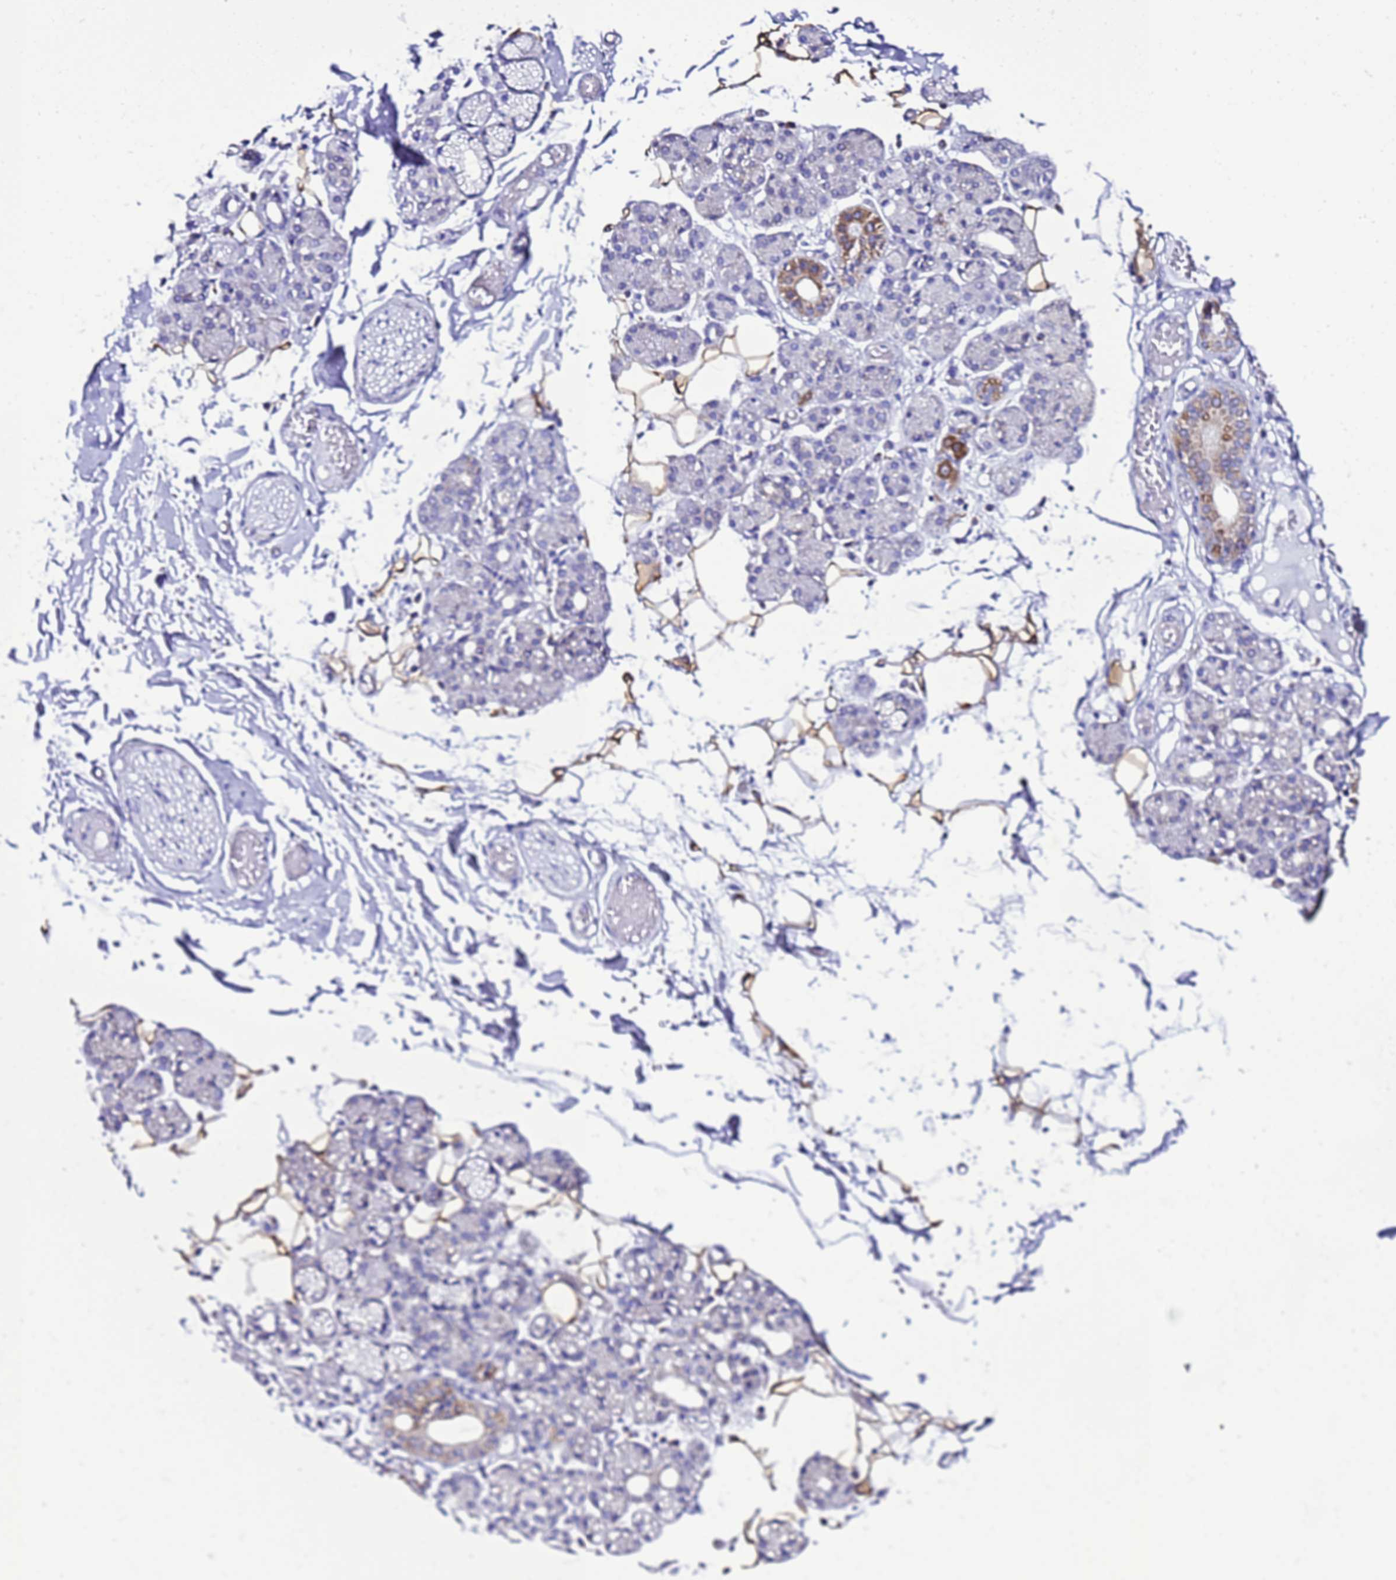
{"staining": {"intensity": "moderate", "quantity": "<25%", "location": "cytoplasmic/membranous"}, "tissue": "salivary gland", "cell_type": "Glandular cells", "image_type": "normal", "snomed": [{"axis": "morphology", "description": "Normal tissue, NOS"}, {"axis": "topography", "description": "Salivary gland"}], "caption": "Protein staining displays moderate cytoplasmic/membranous staining in about <25% of glandular cells in normal salivary gland.", "gene": "DPH6", "patient": {"sex": "male", "age": 63}}